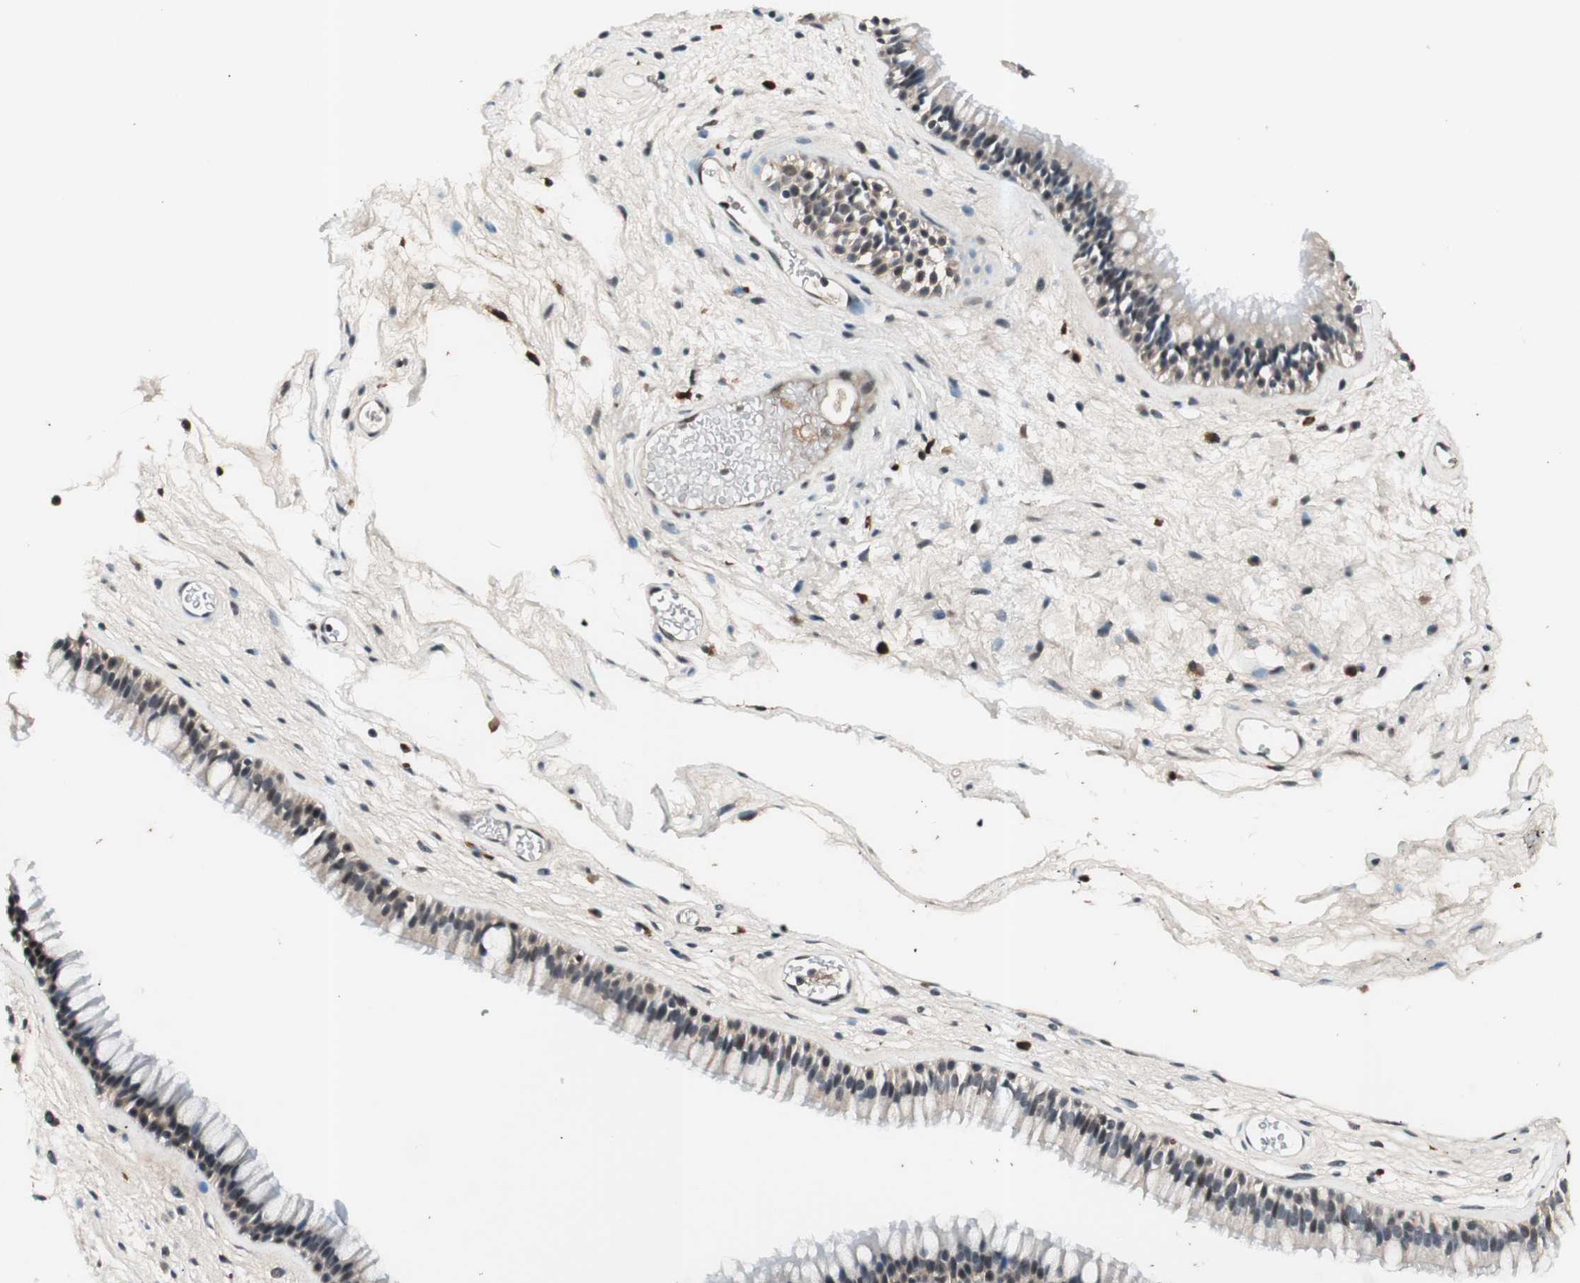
{"staining": {"intensity": "weak", "quantity": "<25%", "location": "nuclear"}, "tissue": "nasopharynx", "cell_type": "Respiratory epithelial cells", "image_type": "normal", "snomed": [{"axis": "morphology", "description": "Normal tissue, NOS"}, {"axis": "morphology", "description": "Inflammation, NOS"}, {"axis": "topography", "description": "Nasopharynx"}], "caption": "Immunohistochemistry (IHC) of unremarkable human nasopharynx displays no expression in respiratory epithelial cells. Nuclei are stained in blue.", "gene": "NFRKB", "patient": {"sex": "male", "age": 48}}